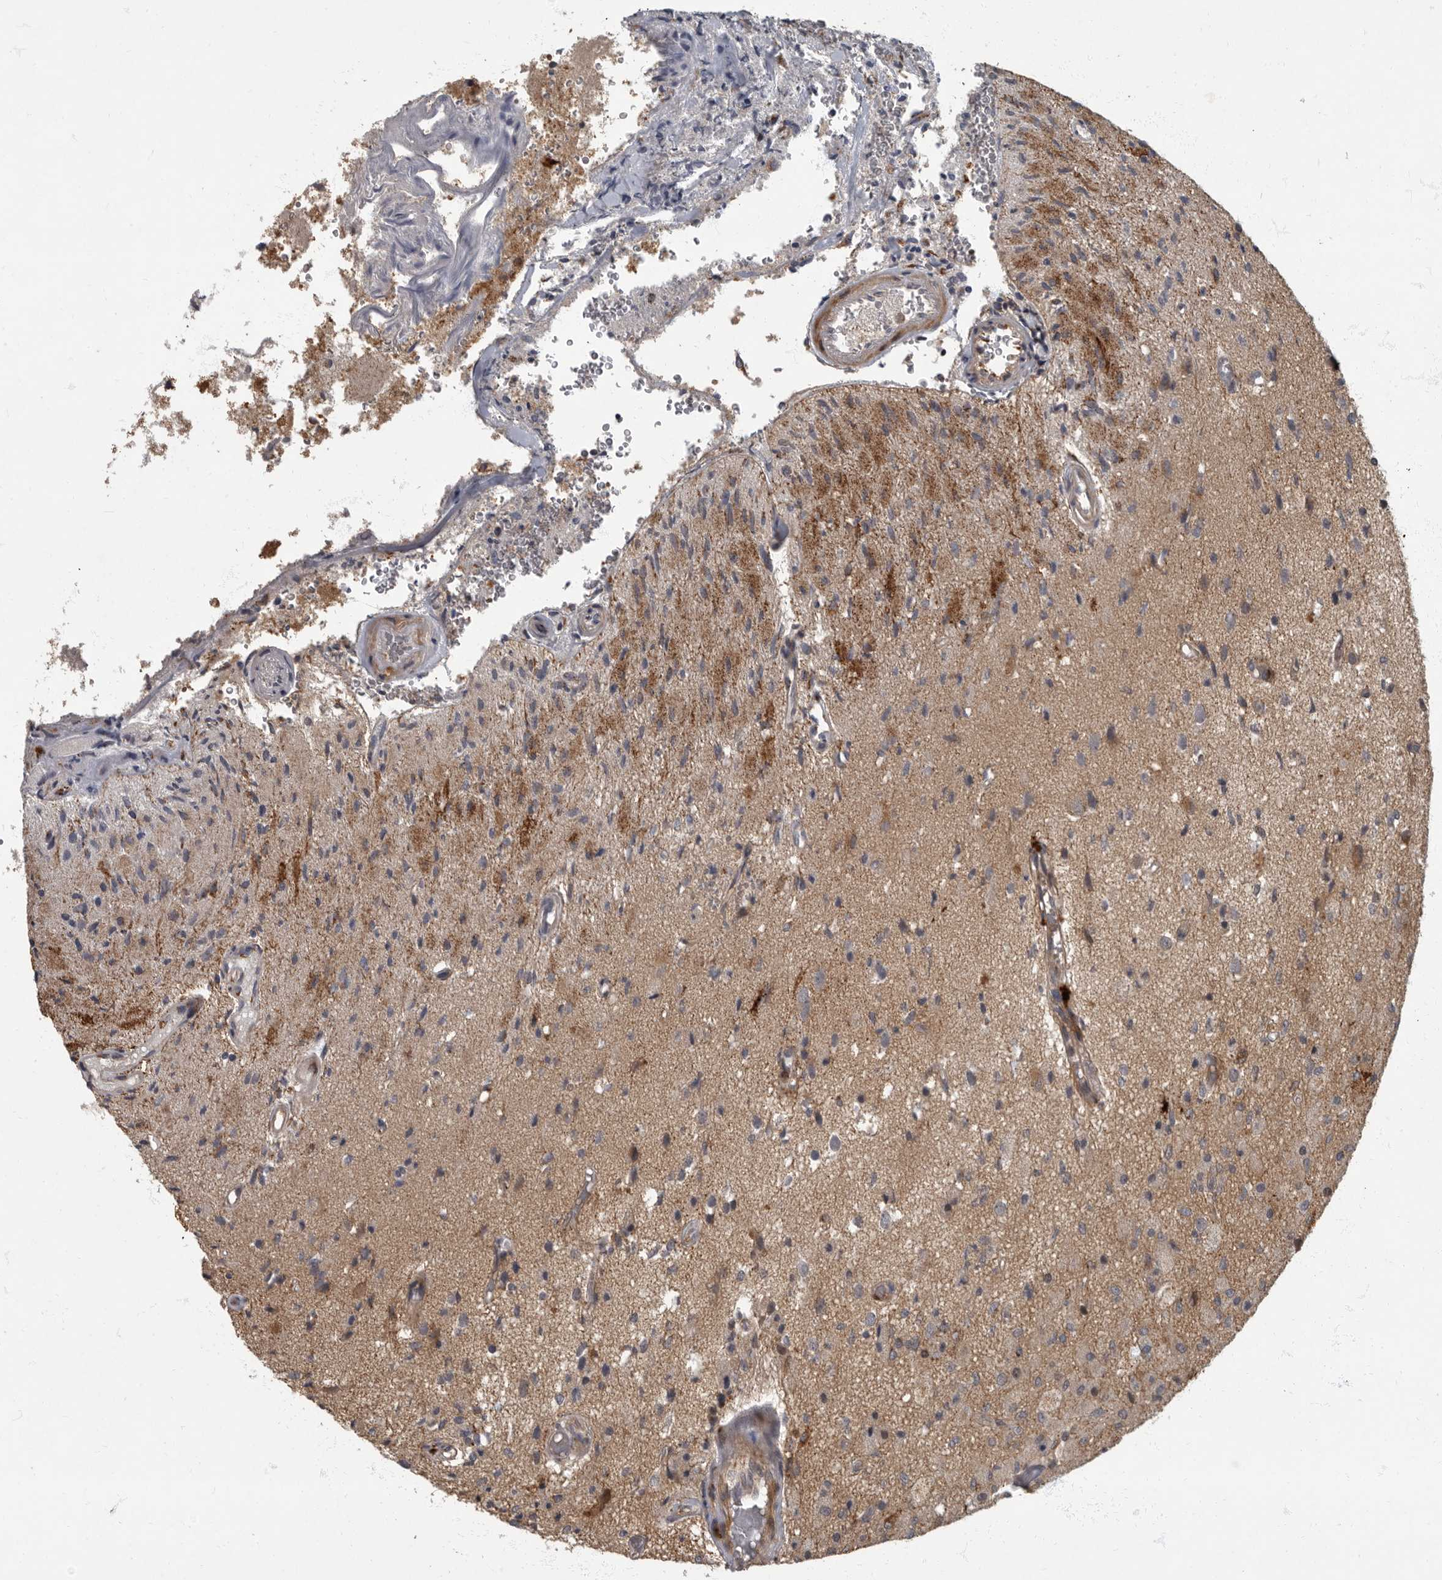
{"staining": {"intensity": "moderate", "quantity": "<25%", "location": "cytoplasmic/membranous"}, "tissue": "glioma", "cell_type": "Tumor cells", "image_type": "cancer", "snomed": [{"axis": "morphology", "description": "Normal tissue, NOS"}, {"axis": "morphology", "description": "Glioma, malignant, High grade"}, {"axis": "topography", "description": "Cerebral cortex"}], "caption": "Glioma tissue reveals moderate cytoplasmic/membranous positivity in about <25% of tumor cells The protein is shown in brown color, while the nuclei are stained blue.", "gene": "IQCK", "patient": {"sex": "male", "age": 77}}